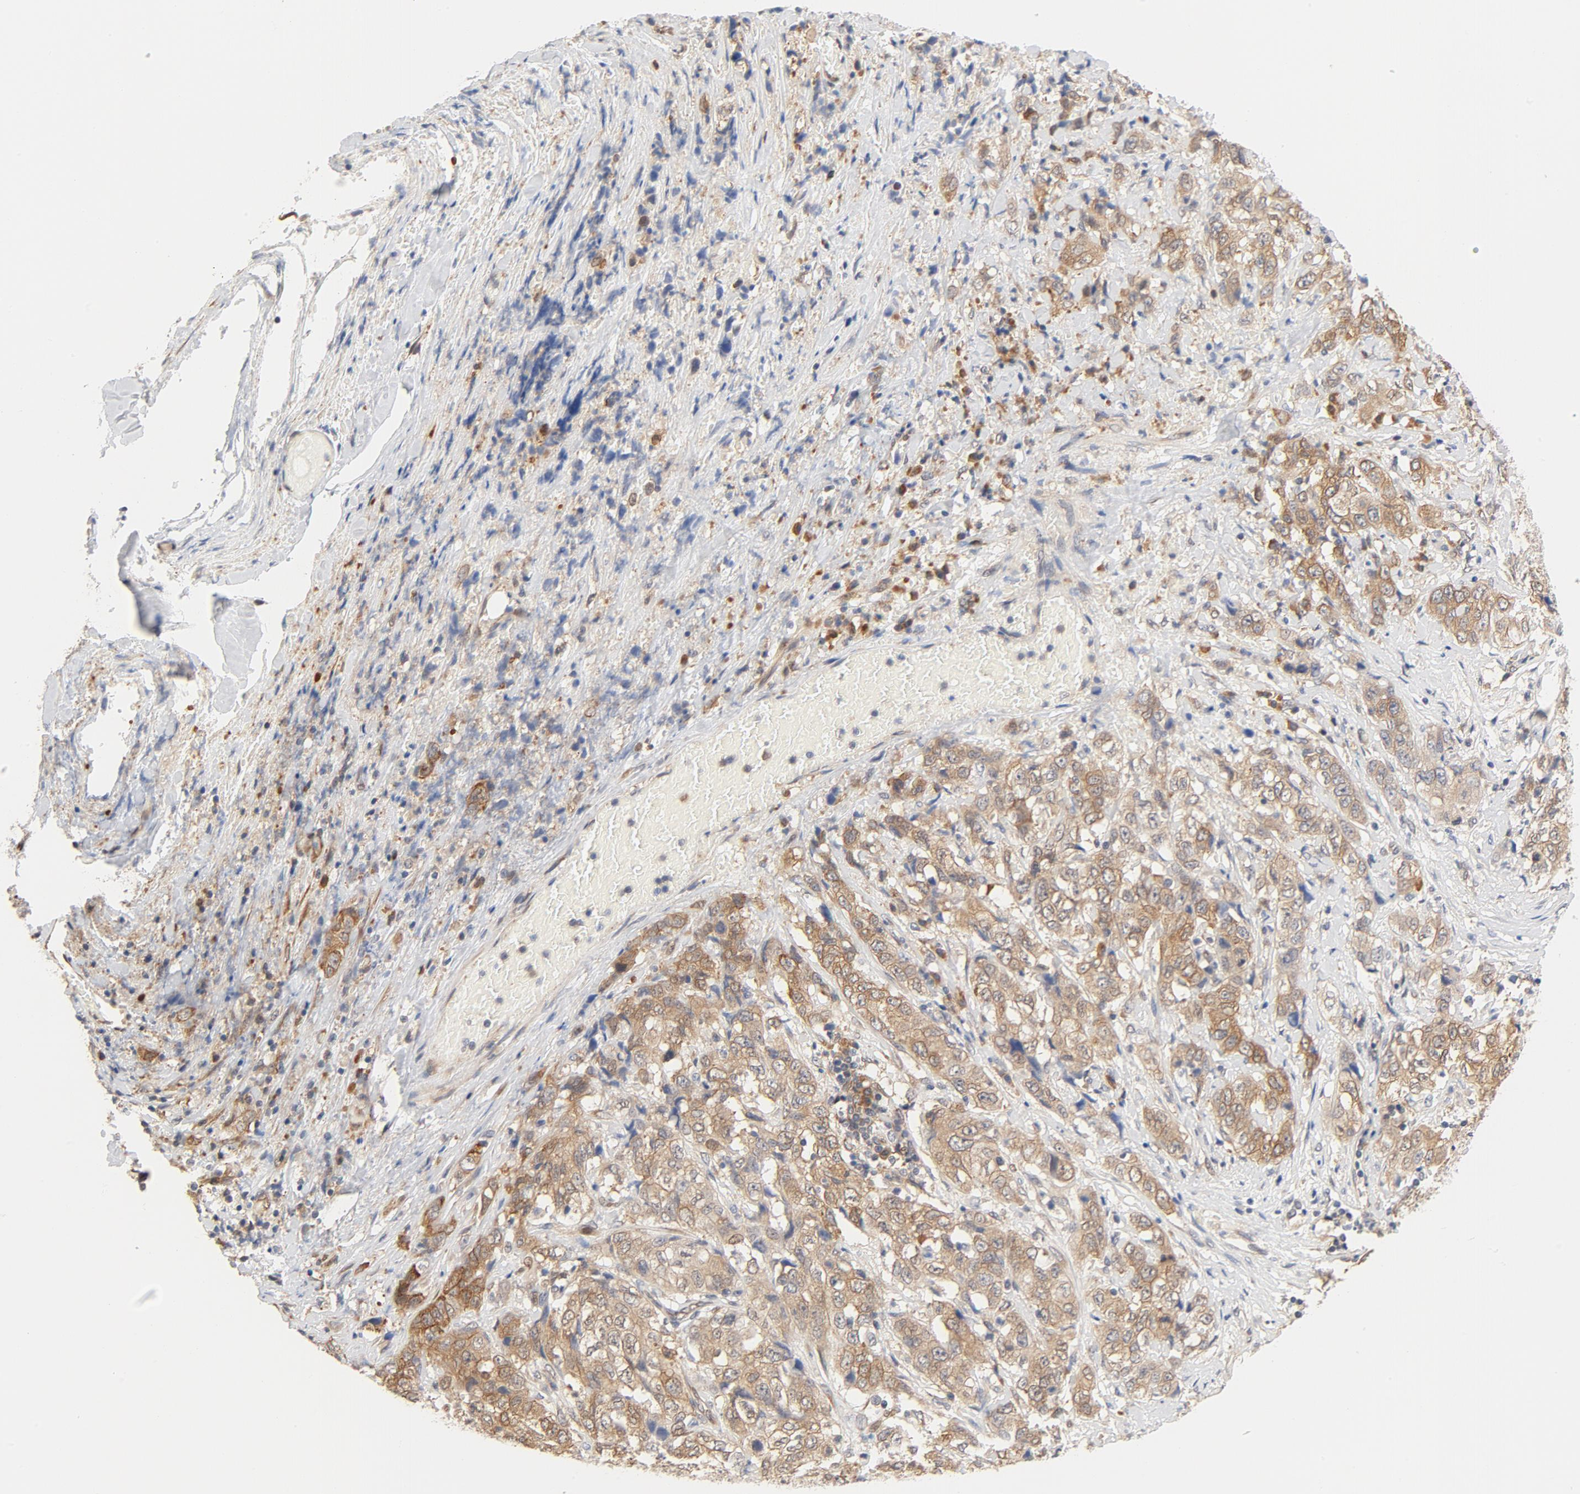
{"staining": {"intensity": "moderate", "quantity": ">75%", "location": "cytoplasmic/membranous"}, "tissue": "stomach cancer", "cell_type": "Tumor cells", "image_type": "cancer", "snomed": [{"axis": "morphology", "description": "Adenocarcinoma, NOS"}, {"axis": "topography", "description": "Stomach"}], "caption": "Tumor cells show medium levels of moderate cytoplasmic/membranous positivity in about >75% of cells in stomach adenocarcinoma.", "gene": "EIF4E", "patient": {"sex": "male", "age": 48}}